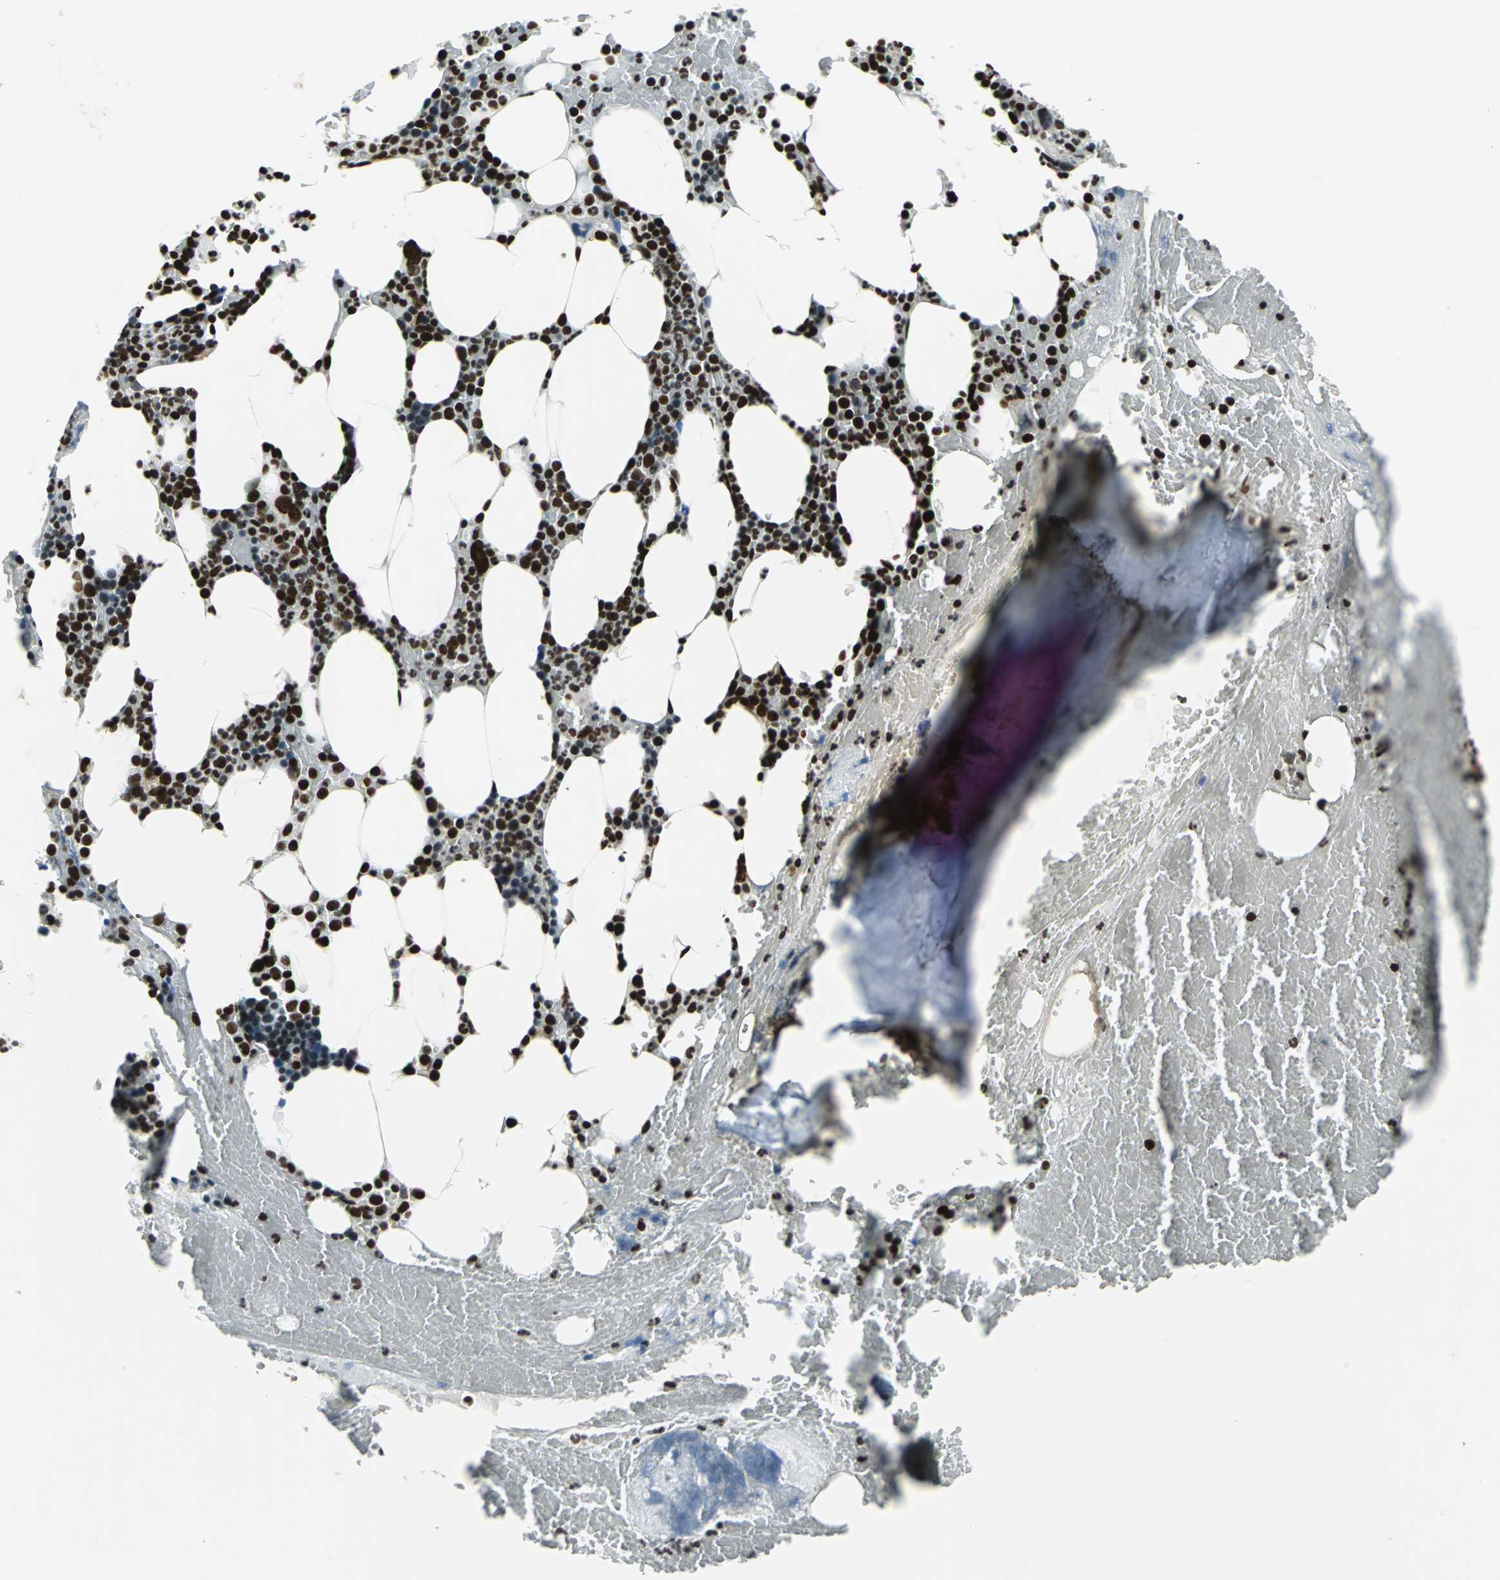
{"staining": {"intensity": "strong", "quantity": ">75%", "location": "nuclear"}, "tissue": "bone marrow", "cell_type": "Hematopoietic cells", "image_type": "normal", "snomed": [{"axis": "morphology", "description": "Normal tissue, NOS"}, {"axis": "topography", "description": "Bone marrow"}], "caption": "This histopathology image demonstrates immunohistochemistry staining of normal human bone marrow, with high strong nuclear staining in about >75% of hematopoietic cells.", "gene": "BCLAF1", "patient": {"sex": "female", "age": 66}}